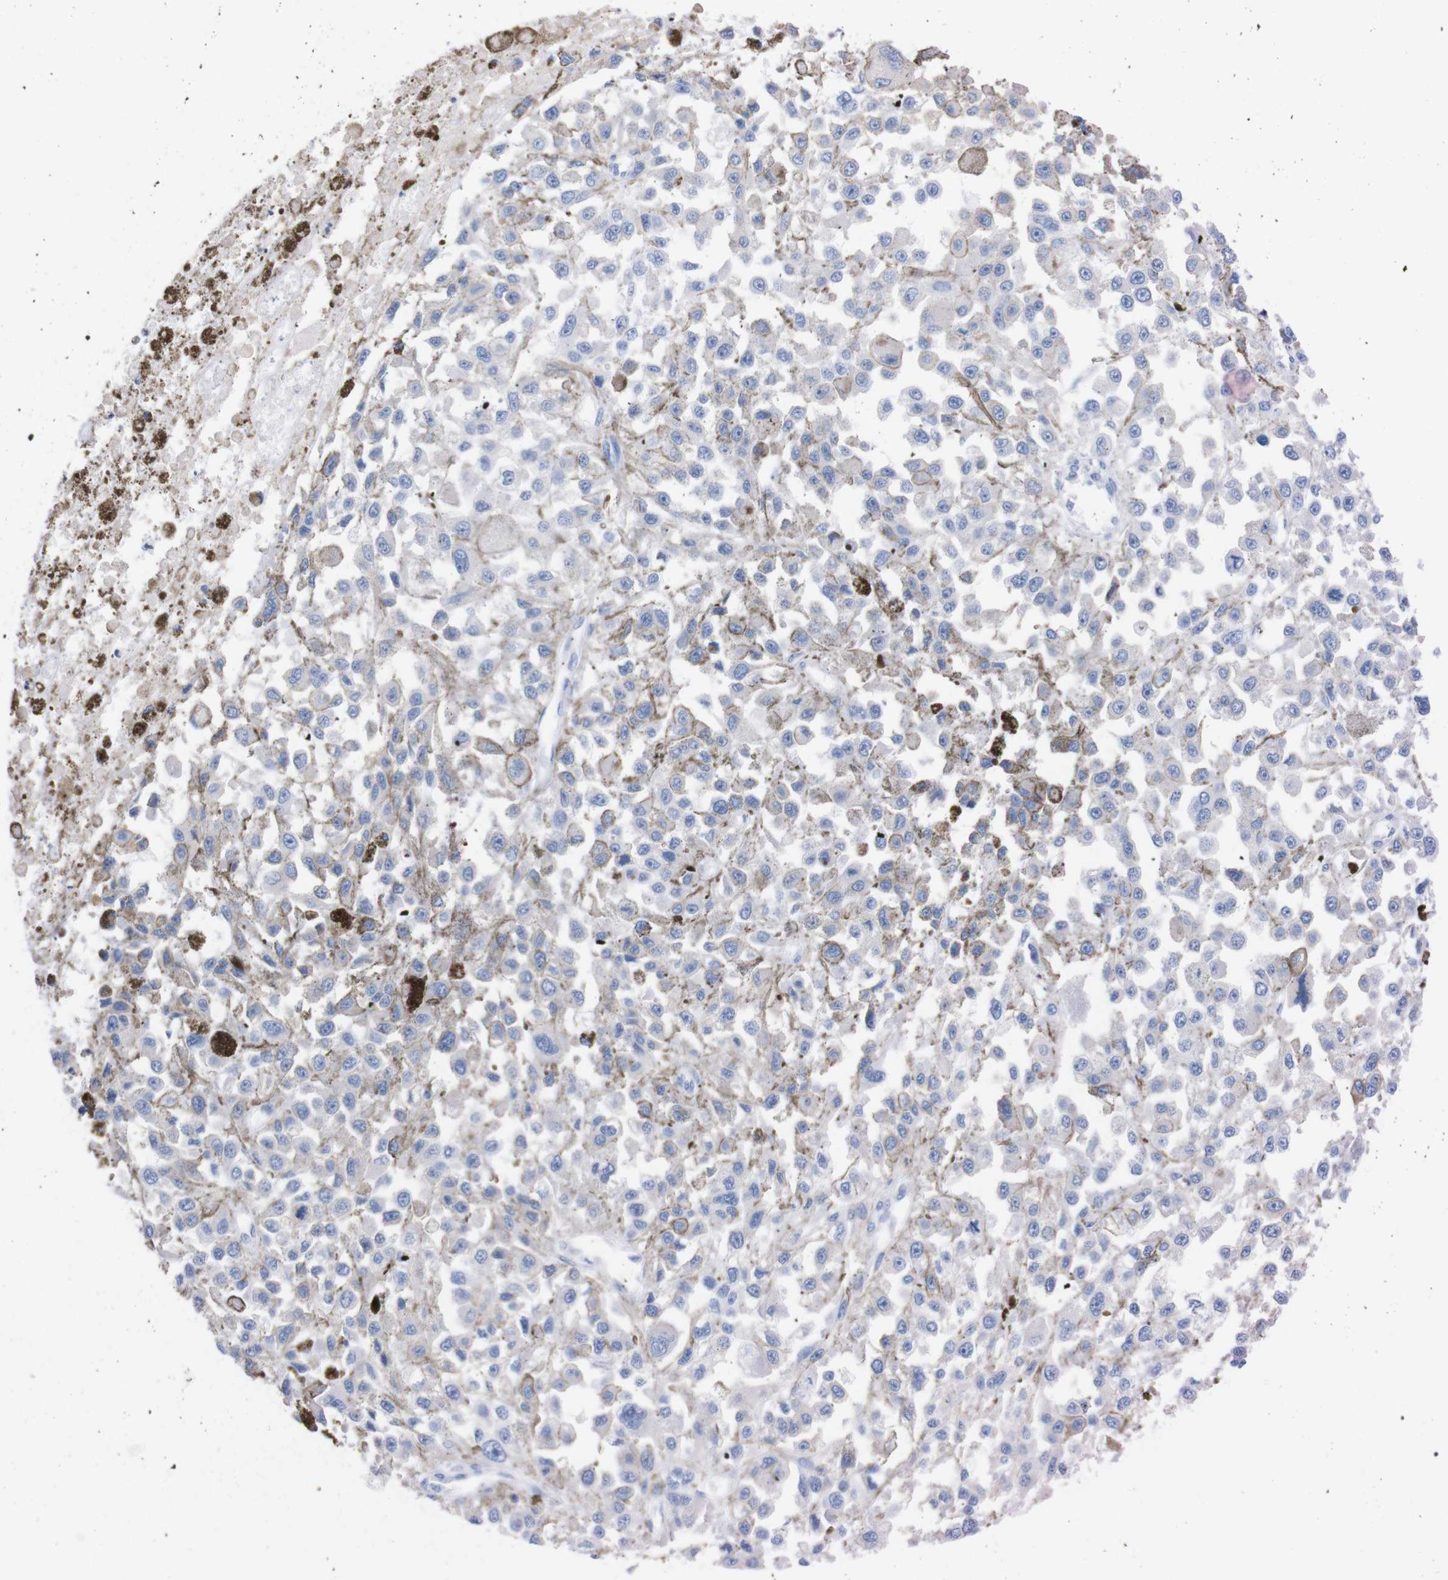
{"staining": {"intensity": "negative", "quantity": "none", "location": "none"}, "tissue": "melanoma", "cell_type": "Tumor cells", "image_type": "cancer", "snomed": [{"axis": "morphology", "description": "Malignant melanoma, Metastatic site"}, {"axis": "topography", "description": "Lymph node"}], "caption": "Immunohistochemistry histopathology image of melanoma stained for a protein (brown), which displays no expression in tumor cells.", "gene": "TMEM243", "patient": {"sex": "male", "age": 59}}